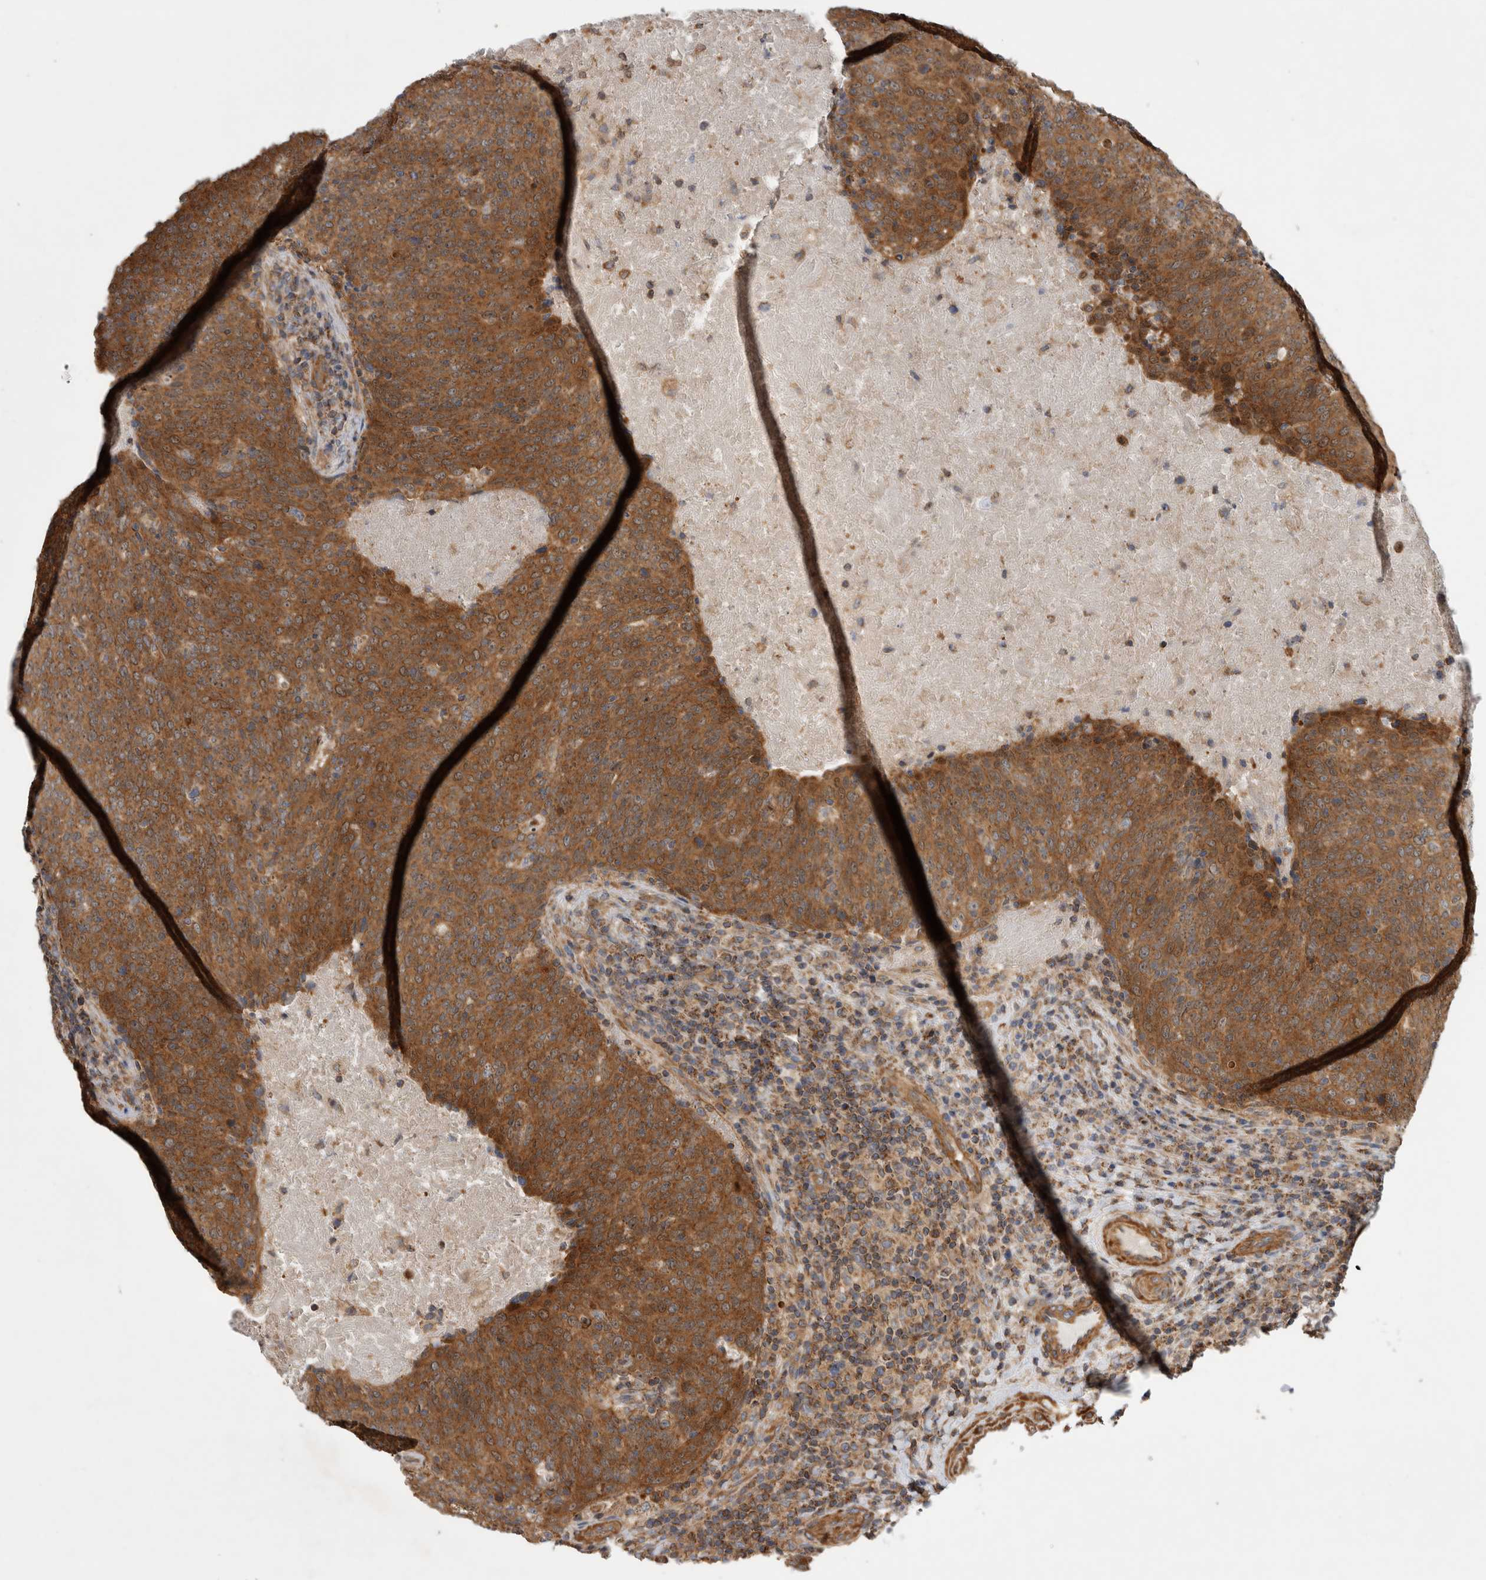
{"staining": {"intensity": "moderate", "quantity": ">75%", "location": "cytoplasmic/membranous"}, "tissue": "head and neck cancer", "cell_type": "Tumor cells", "image_type": "cancer", "snomed": [{"axis": "morphology", "description": "Squamous cell carcinoma, NOS"}, {"axis": "morphology", "description": "Squamous cell carcinoma, metastatic, NOS"}, {"axis": "topography", "description": "Lymph node"}, {"axis": "topography", "description": "Head-Neck"}], "caption": "Moderate cytoplasmic/membranous protein staining is seen in about >75% of tumor cells in squamous cell carcinoma (head and neck).", "gene": "SFXN2", "patient": {"sex": "male", "age": 62}}